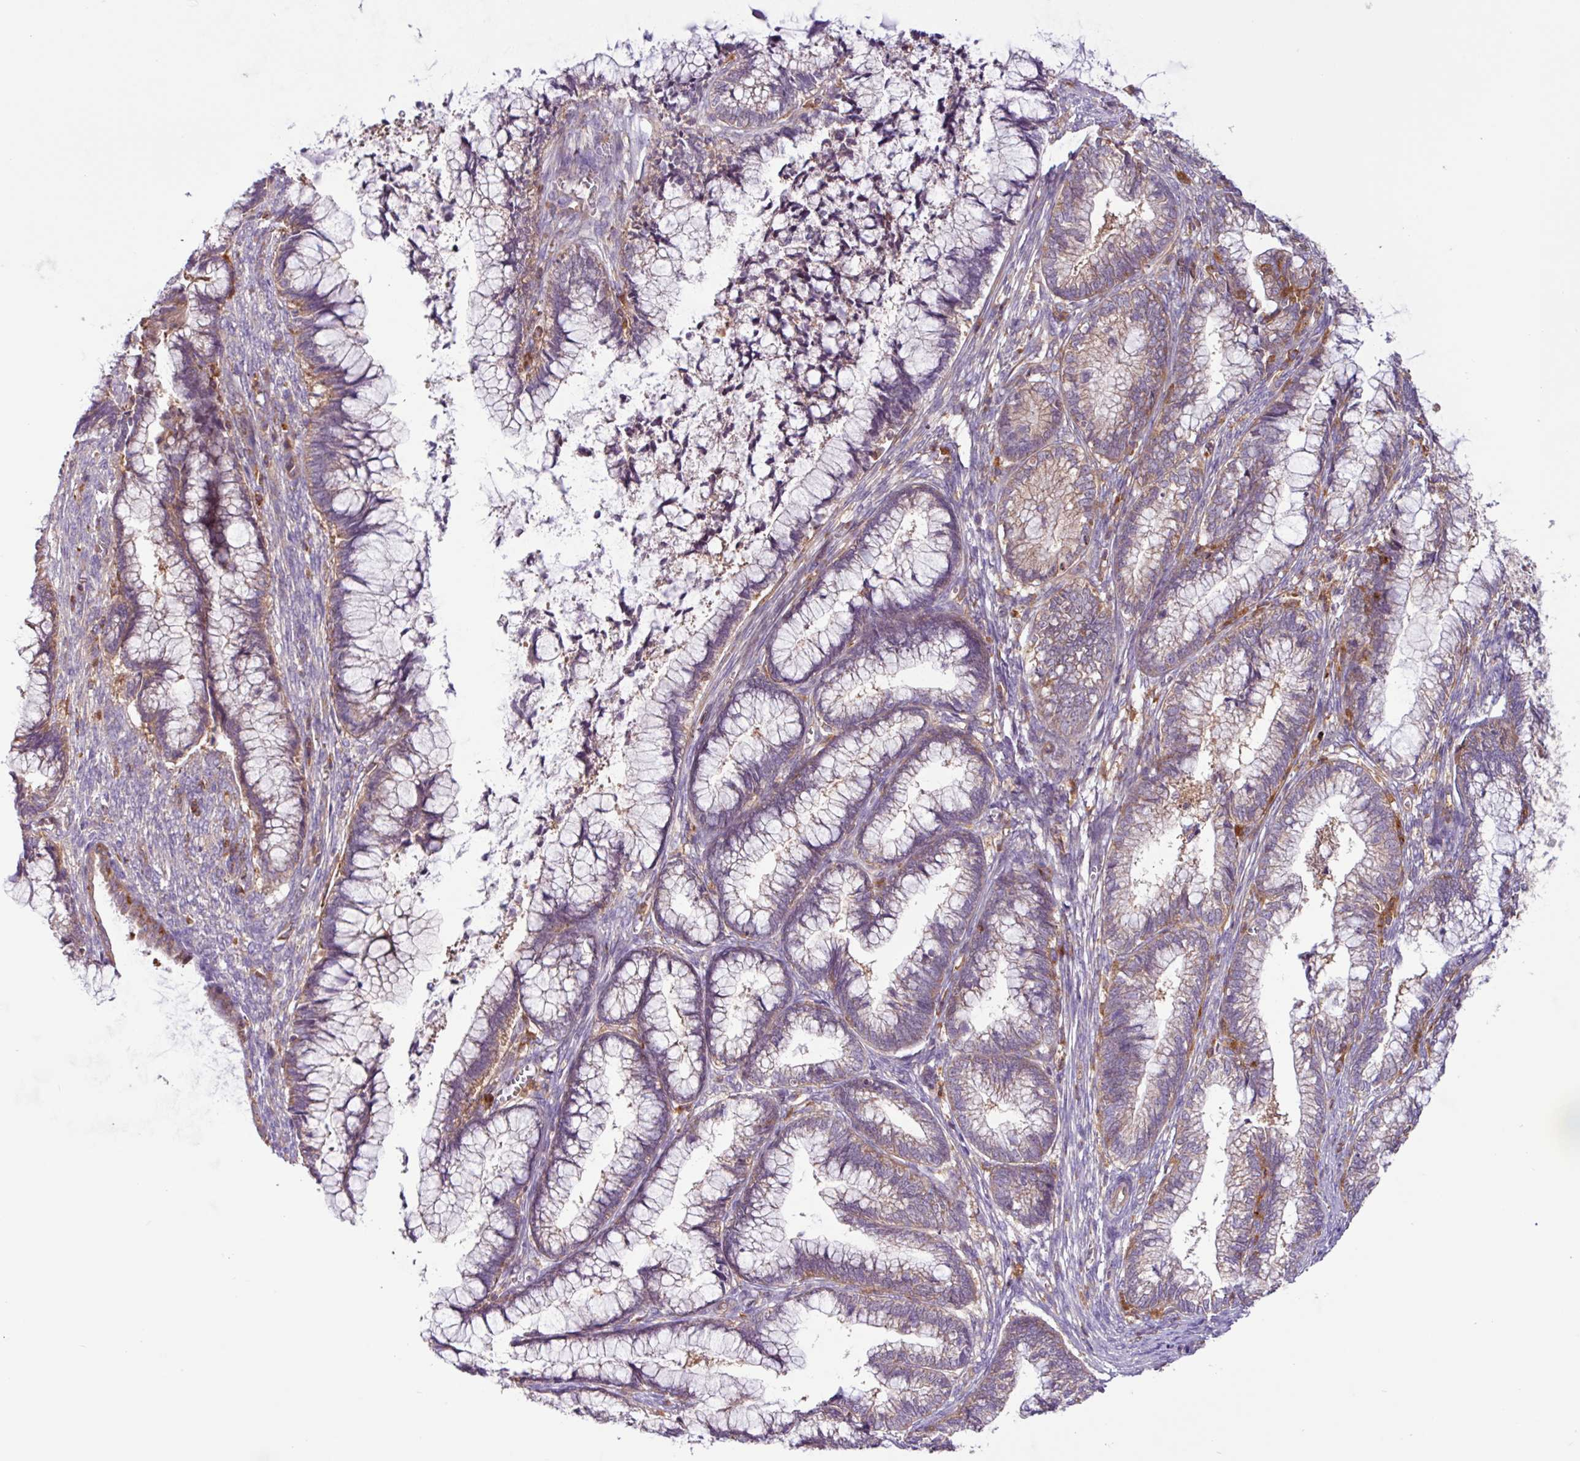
{"staining": {"intensity": "weak", "quantity": "<25%", "location": "cytoplasmic/membranous"}, "tissue": "cervical cancer", "cell_type": "Tumor cells", "image_type": "cancer", "snomed": [{"axis": "morphology", "description": "Adenocarcinoma, NOS"}, {"axis": "topography", "description": "Cervix"}], "caption": "Tumor cells show no significant protein staining in cervical cancer.", "gene": "ACTR3", "patient": {"sex": "female", "age": 44}}